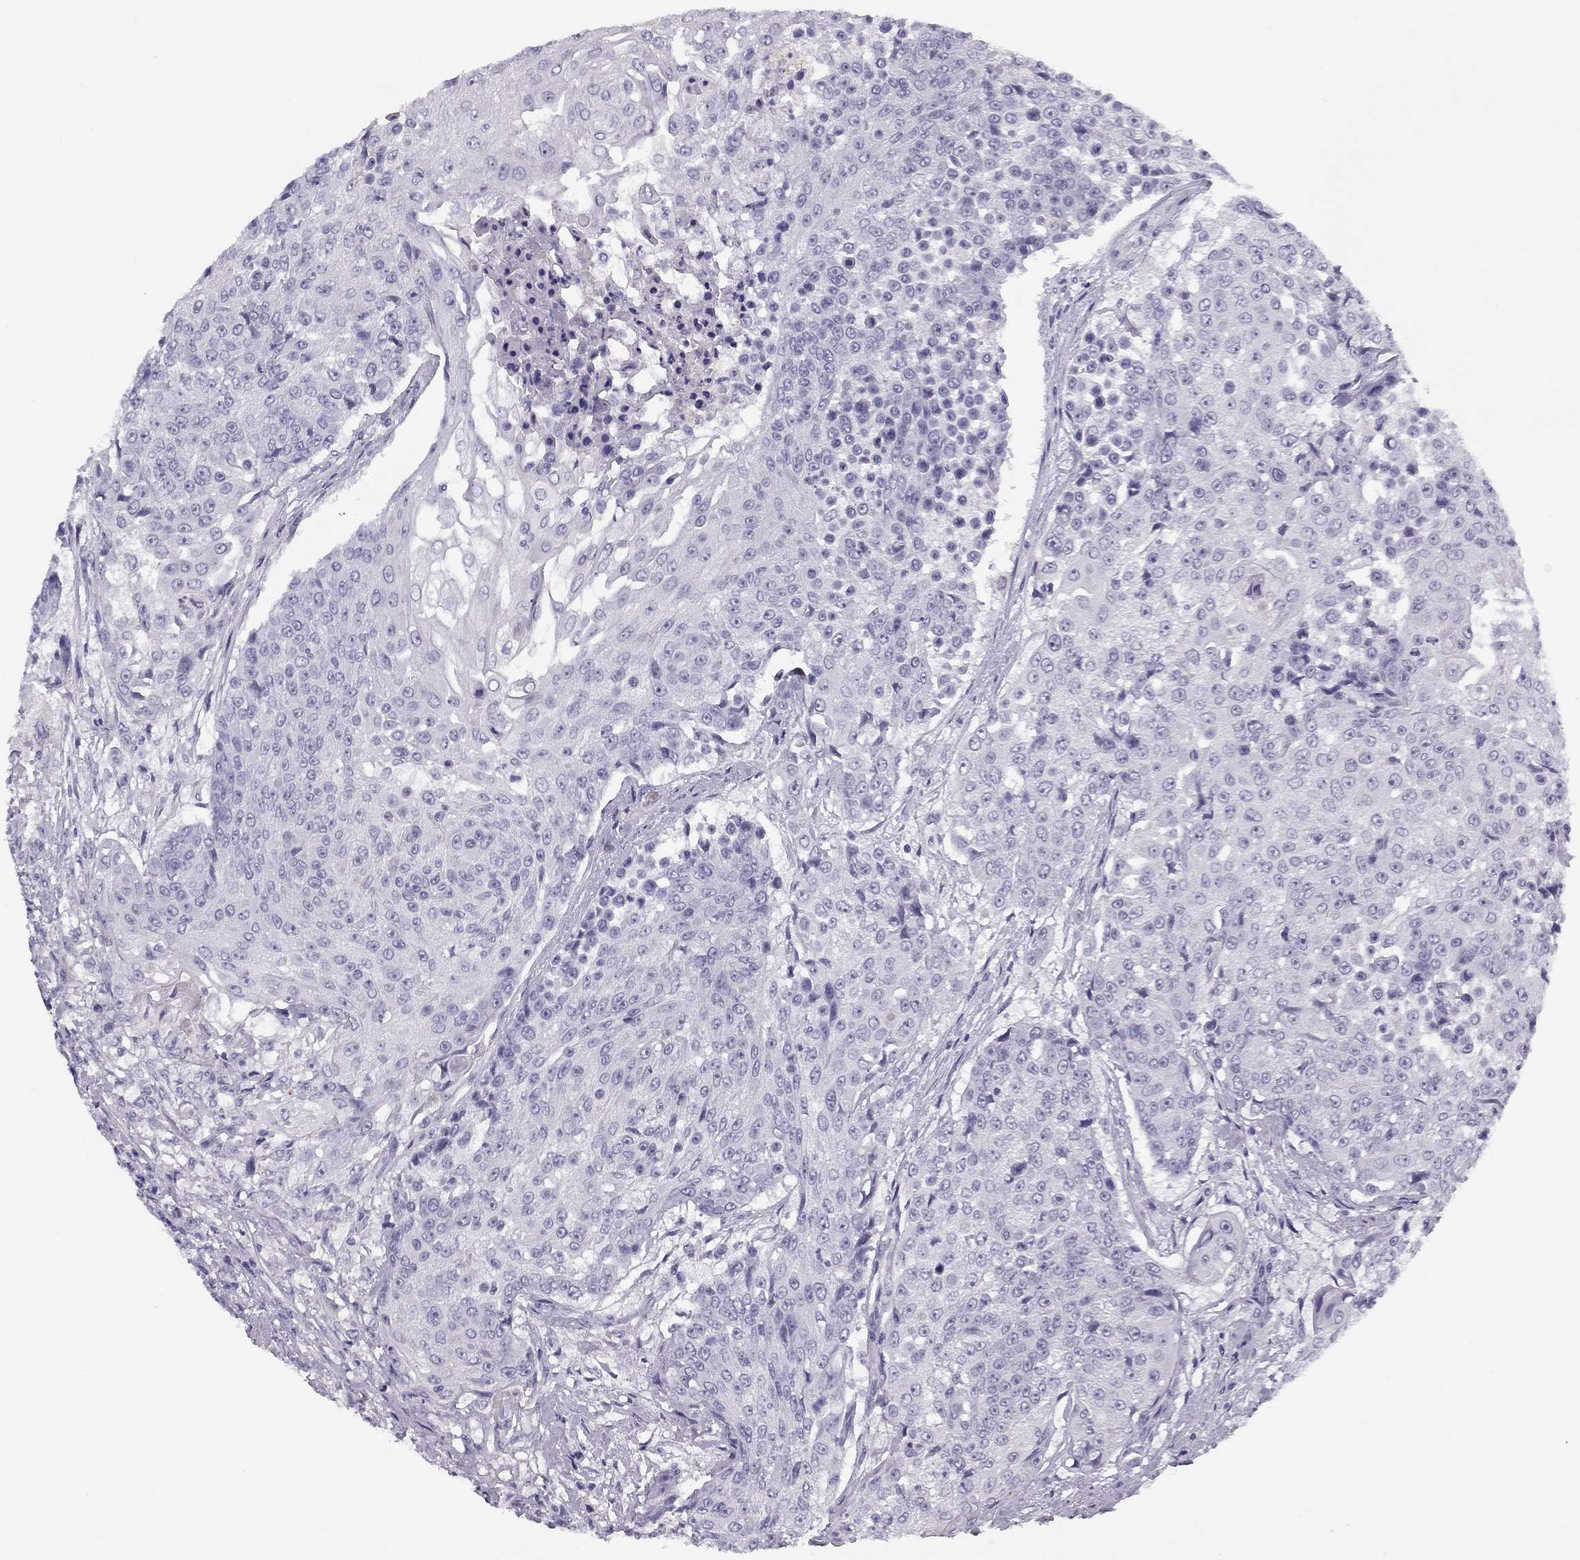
{"staining": {"intensity": "negative", "quantity": "none", "location": "none"}, "tissue": "urothelial cancer", "cell_type": "Tumor cells", "image_type": "cancer", "snomed": [{"axis": "morphology", "description": "Urothelial carcinoma, High grade"}, {"axis": "topography", "description": "Urinary bladder"}], "caption": "This histopathology image is of high-grade urothelial carcinoma stained with IHC to label a protein in brown with the nuclei are counter-stained blue. There is no positivity in tumor cells.", "gene": "MC5R", "patient": {"sex": "female", "age": 63}}